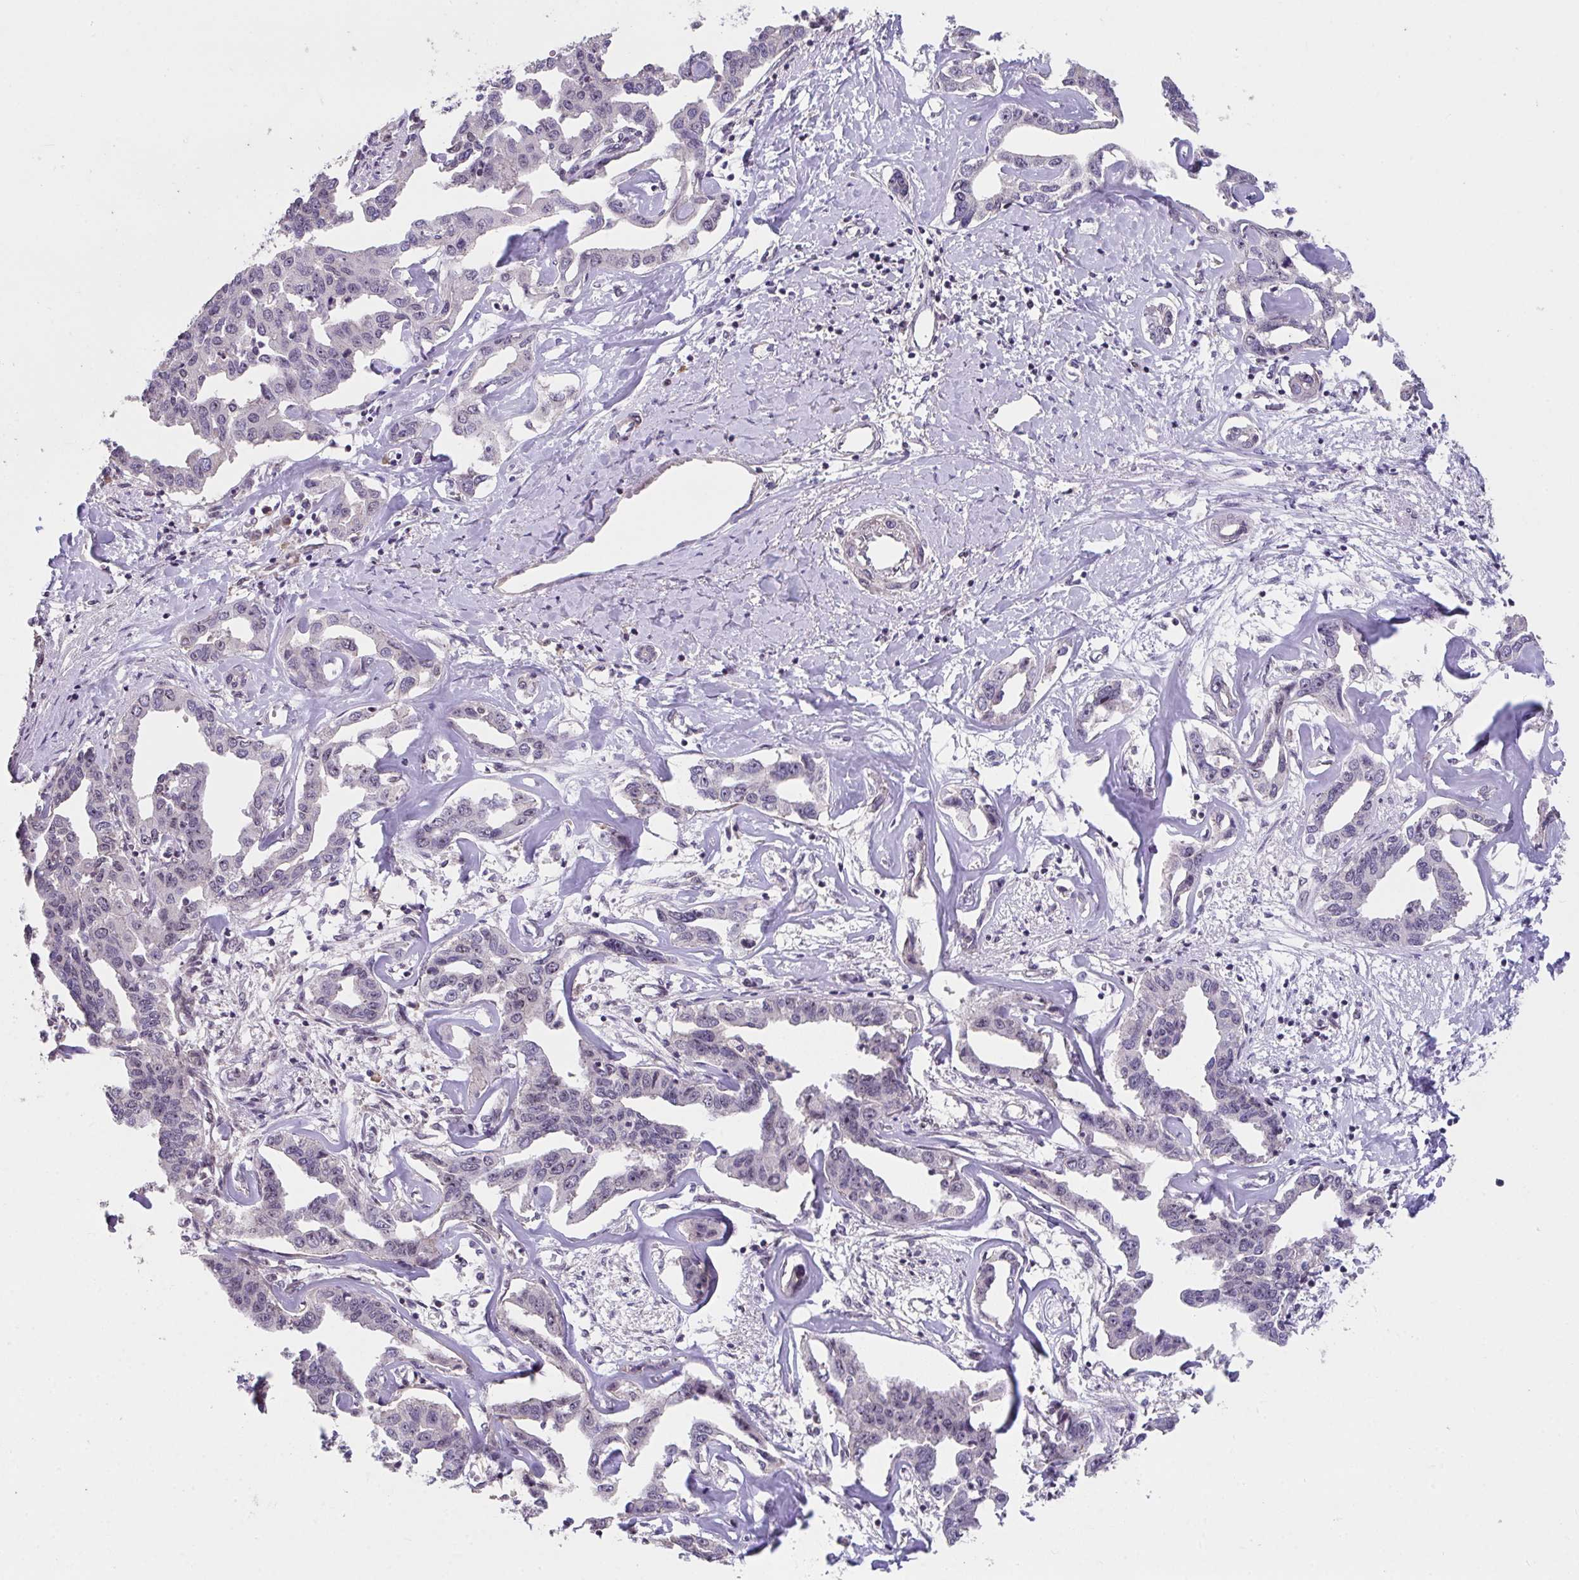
{"staining": {"intensity": "negative", "quantity": "none", "location": "none"}, "tissue": "liver cancer", "cell_type": "Tumor cells", "image_type": "cancer", "snomed": [{"axis": "morphology", "description": "Cholangiocarcinoma"}, {"axis": "topography", "description": "Liver"}], "caption": "The micrograph reveals no staining of tumor cells in liver cancer (cholangiocarcinoma).", "gene": "RBBP6", "patient": {"sex": "male", "age": 59}}